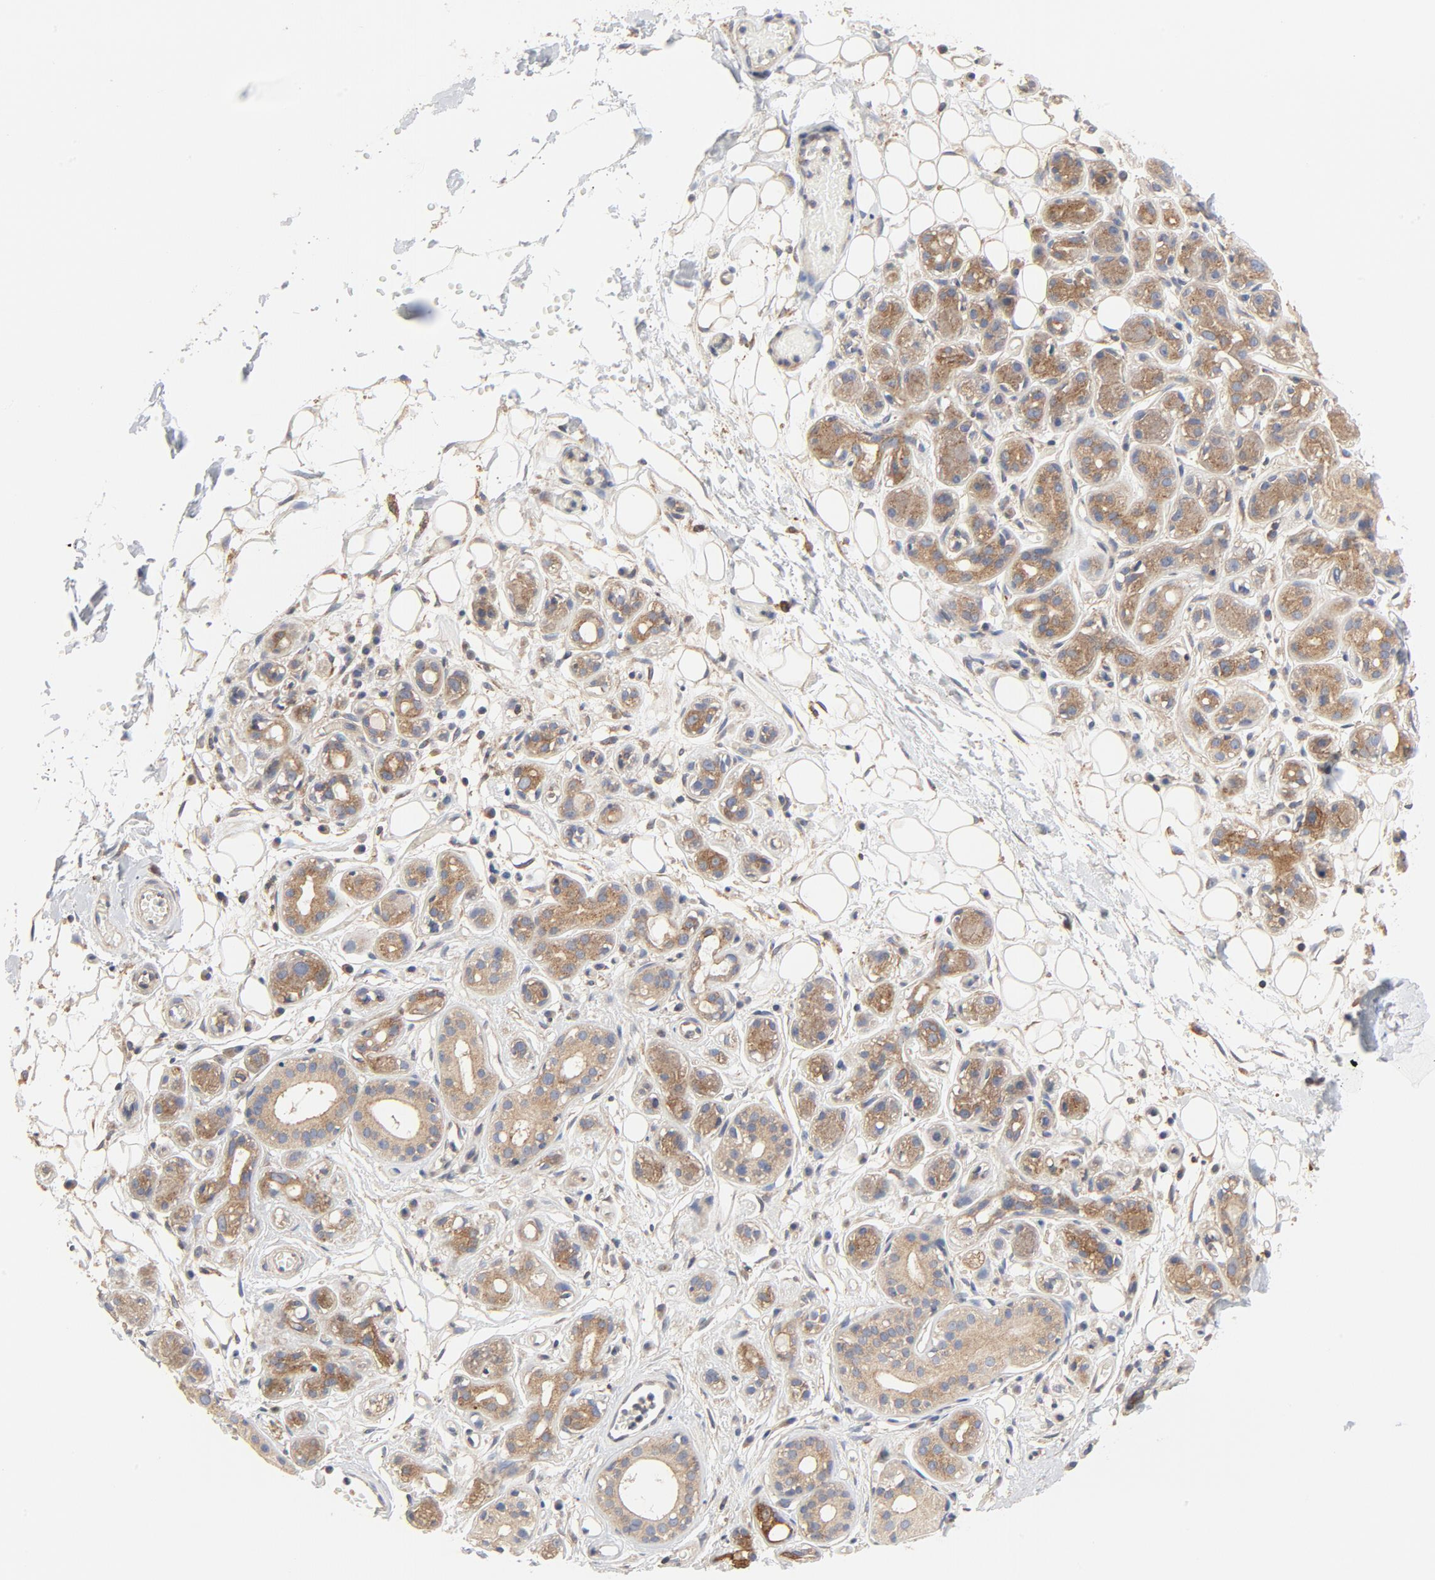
{"staining": {"intensity": "moderate", "quantity": ">75%", "location": "cytoplasmic/membranous"}, "tissue": "salivary gland", "cell_type": "Glandular cells", "image_type": "normal", "snomed": [{"axis": "morphology", "description": "Normal tissue, NOS"}, {"axis": "topography", "description": "Salivary gland"}], "caption": "A high-resolution histopathology image shows IHC staining of benign salivary gland, which shows moderate cytoplasmic/membranous staining in approximately >75% of glandular cells.", "gene": "RABEP1", "patient": {"sex": "male", "age": 54}}